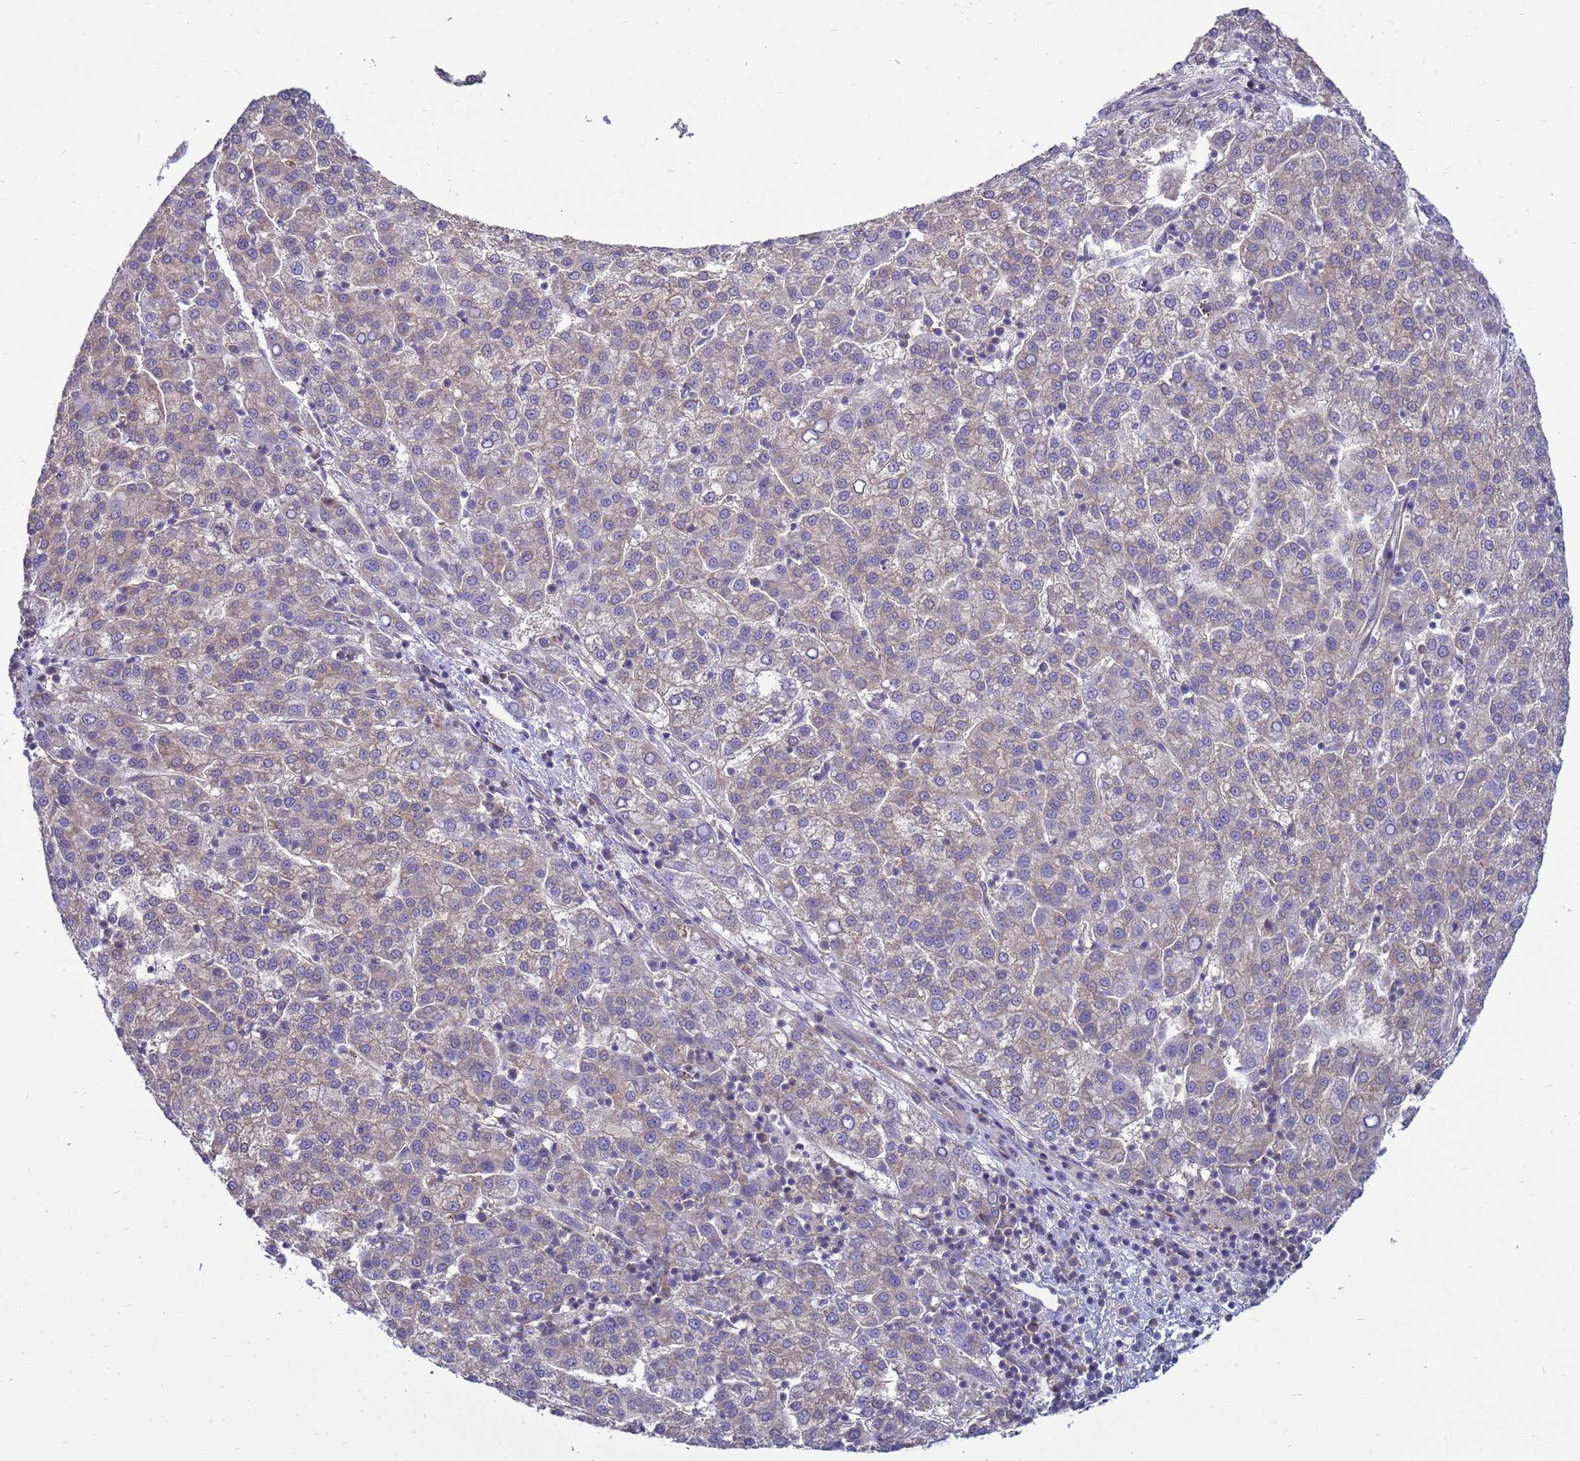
{"staining": {"intensity": "weak", "quantity": "25%-75%", "location": "cytoplasmic/membranous"}, "tissue": "liver cancer", "cell_type": "Tumor cells", "image_type": "cancer", "snomed": [{"axis": "morphology", "description": "Carcinoma, Hepatocellular, NOS"}, {"axis": "topography", "description": "Liver"}], "caption": "Immunohistochemistry photomicrograph of neoplastic tissue: liver cancer (hepatocellular carcinoma) stained using IHC displays low levels of weak protein expression localized specifically in the cytoplasmic/membranous of tumor cells, appearing as a cytoplasmic/membranous brown color.", "gene": "MON1B", "patient": {"sex": "female", "age": 58}}